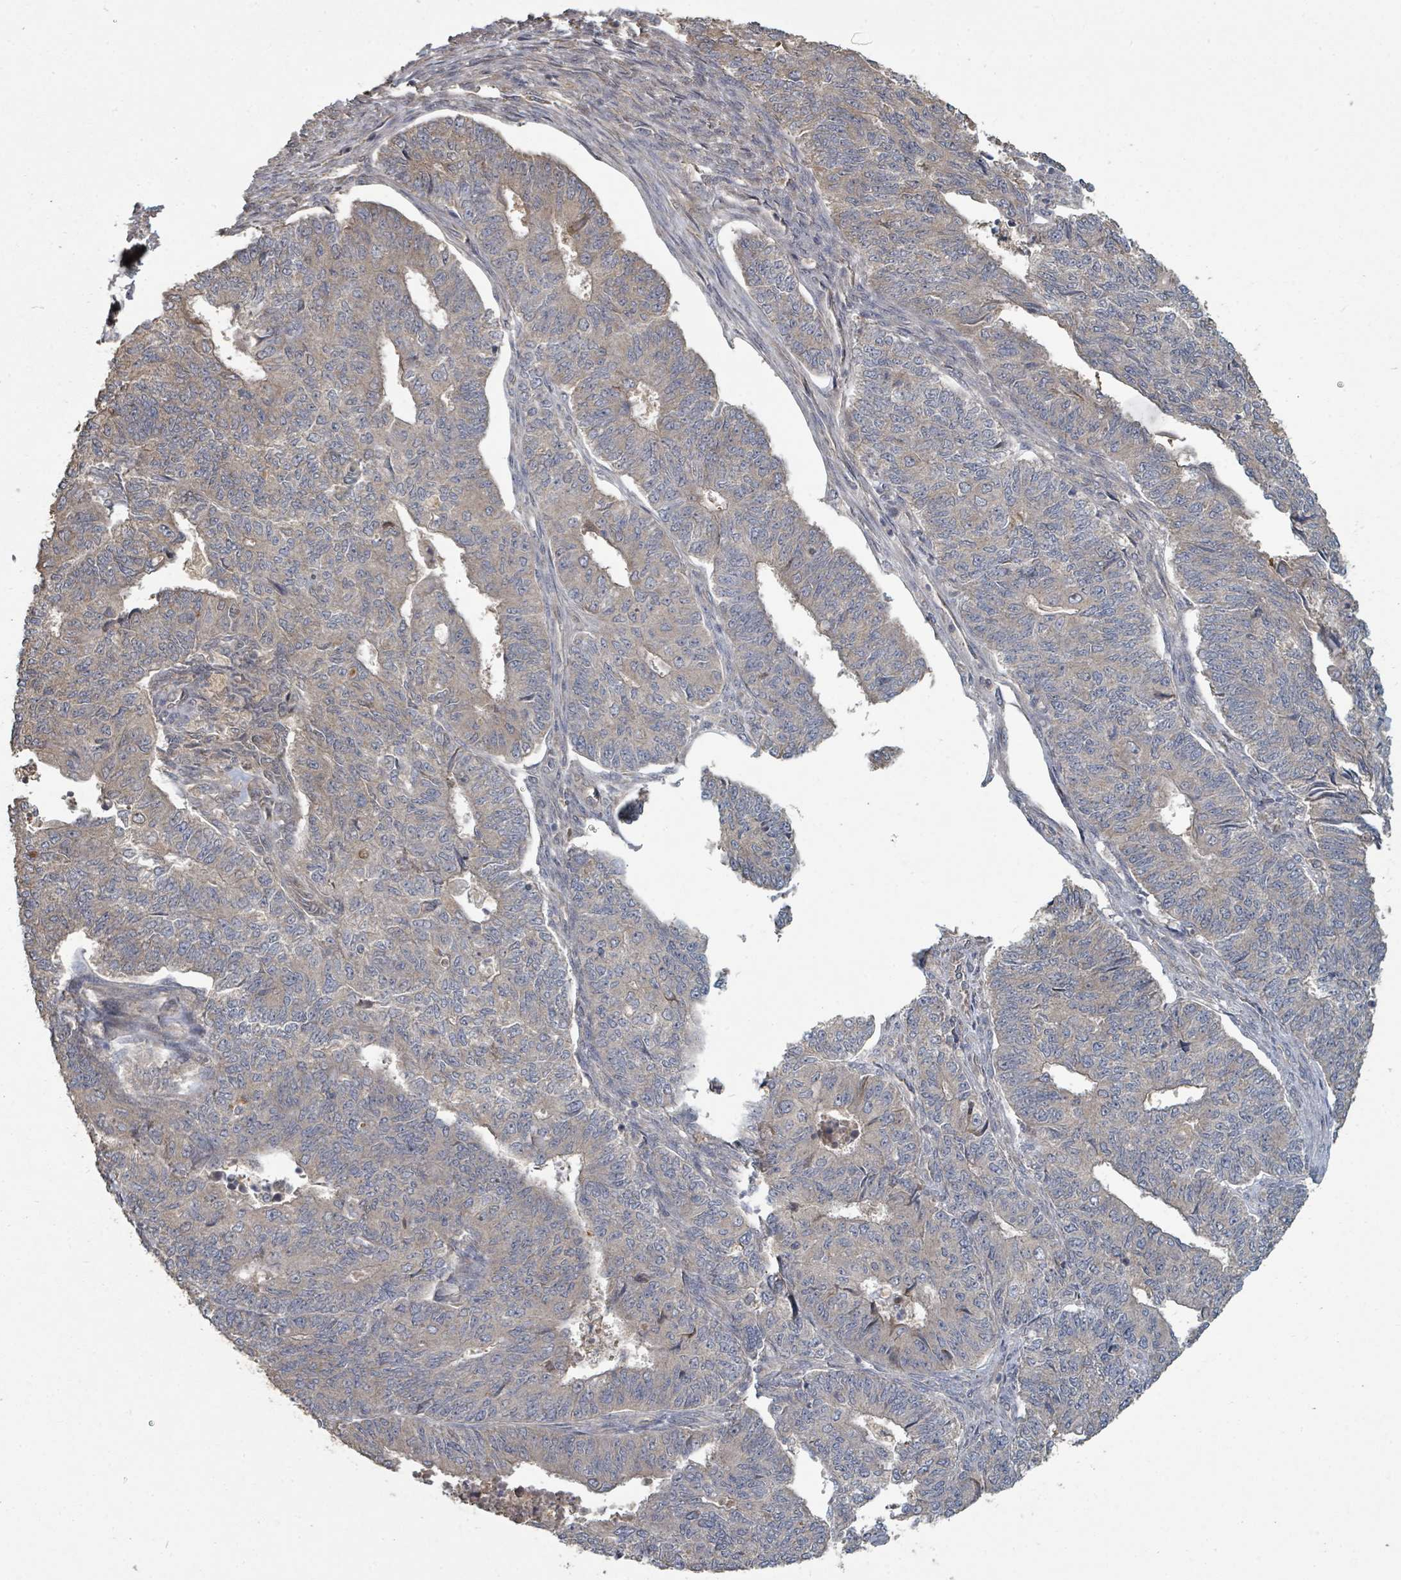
{"staining": {"intensity": "weak", "quantity": "25%-75%", "location": "cytoplasmic/membranous"}, "tissue": "endometrial cancer", "cell_type": "Tumor cells", "image_type": "cancer", "snomed": [{"axis": "morphology", "description": "Adenocarcinoma, NOS"}, {"axis": "topography", "description": "Endometrium"}], "caption": "About 25%-75% of tumor cells in human endometrial cancer (adenocarcinoma) reveal weak cytoplasmic/membranous protein staining as visualized by brown immunohistochemical staining.", "gene": "WDFY1", "patient": {"sex": "female", "age": 32}}